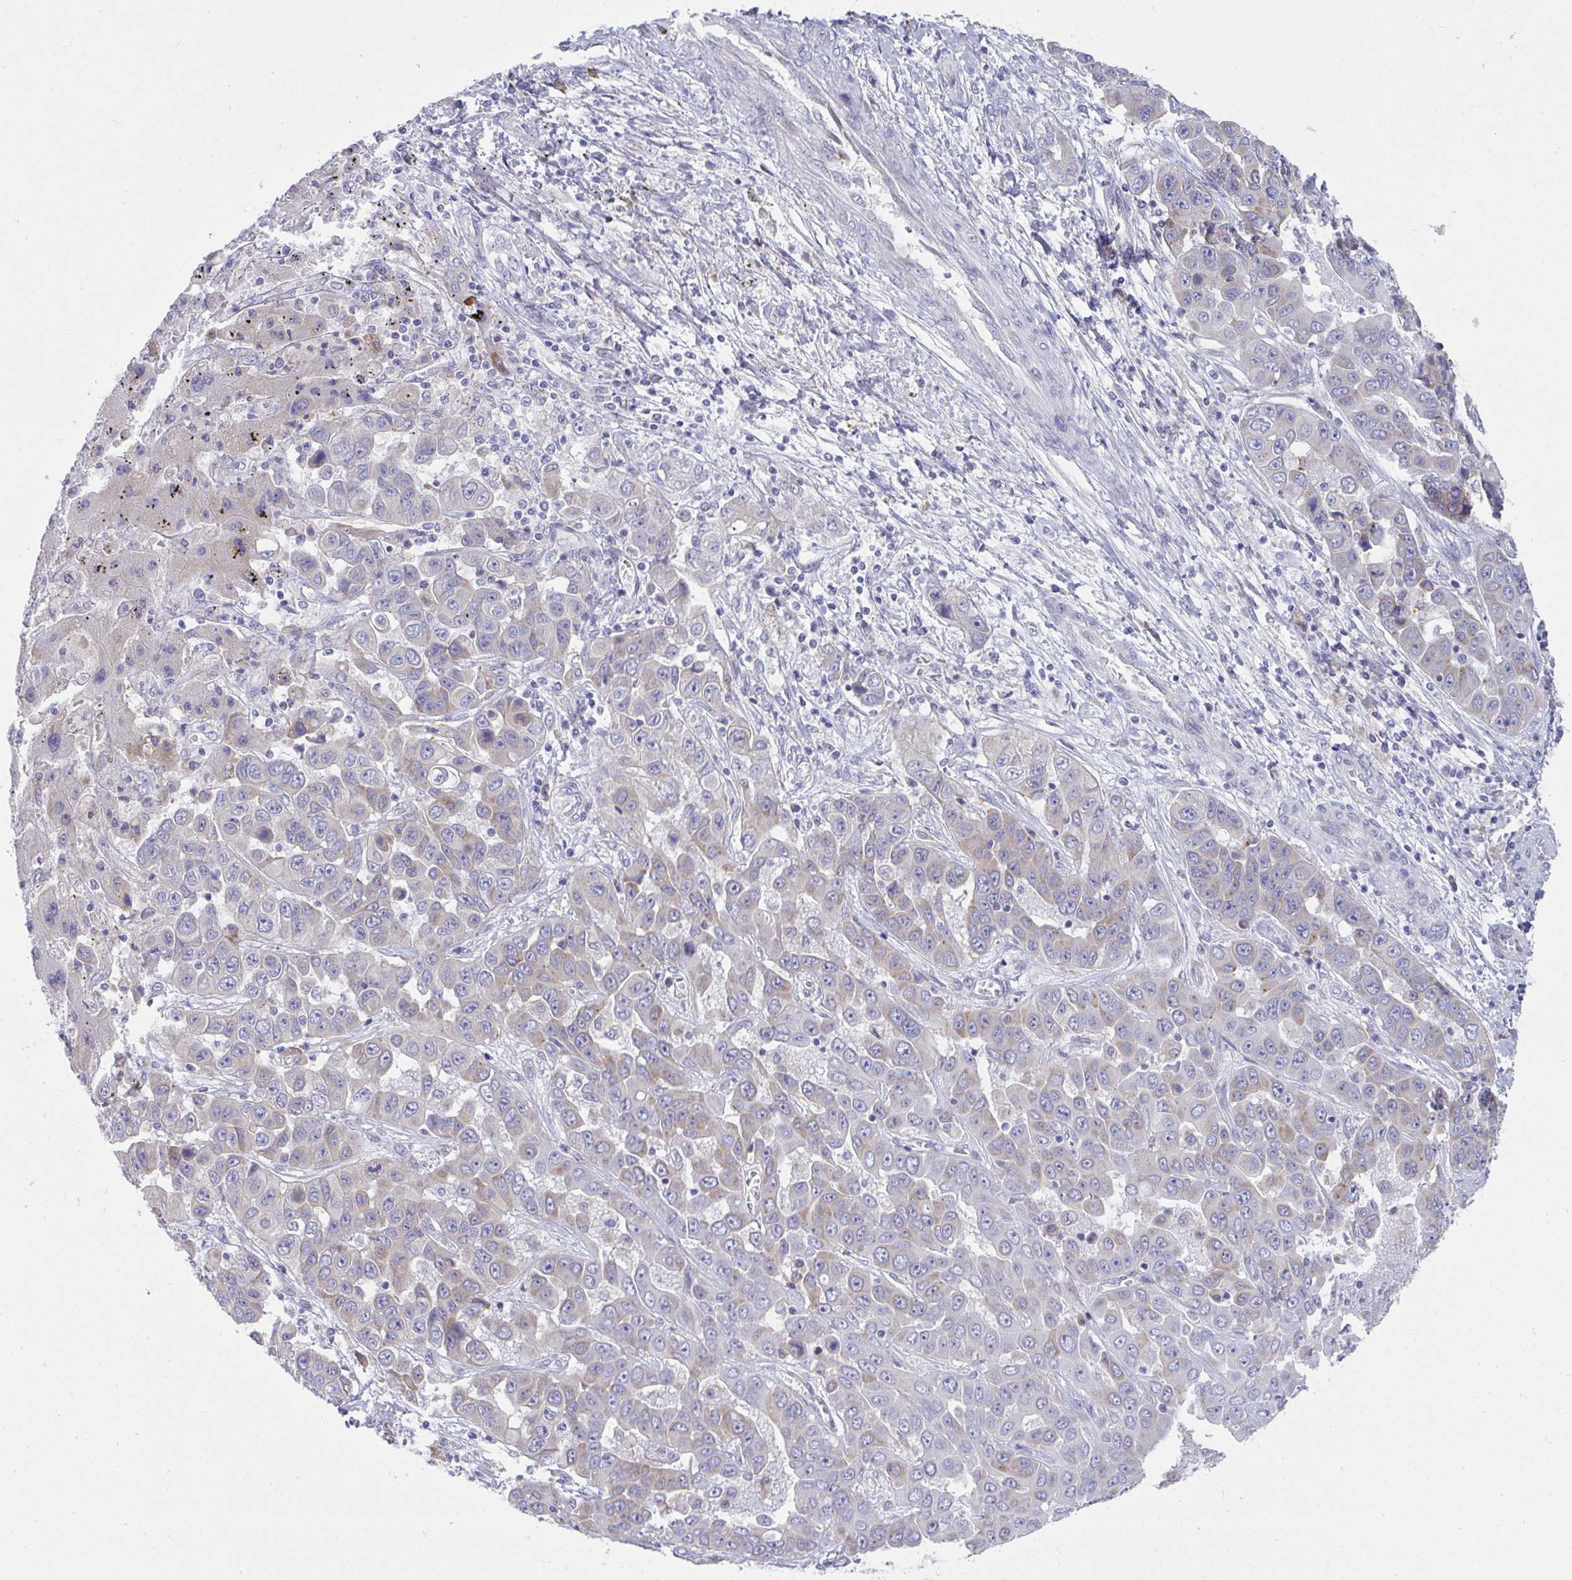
{"staining": {"intensity": "weak", "quantity": "<25%", "location": "cytoplasmic/membranous"}, "tissue": "liver cancer", "cell_type": "Tumor cells", "image_type": "cancer", "snomed": [{"axis": "morphology", "description": "Cholangiocarcinoma"}, {"axis": "topography", "description": "Liver"}], "caption": "IHC image of neoplastic tissue: cholangiocarcinoma (liver) stained with DAB (3,3'-diaminobenzidine) displays no significant protein positivity in tumor cells.", "gene": "FASLG", "patient": {"sex": "female", "age": 52}}